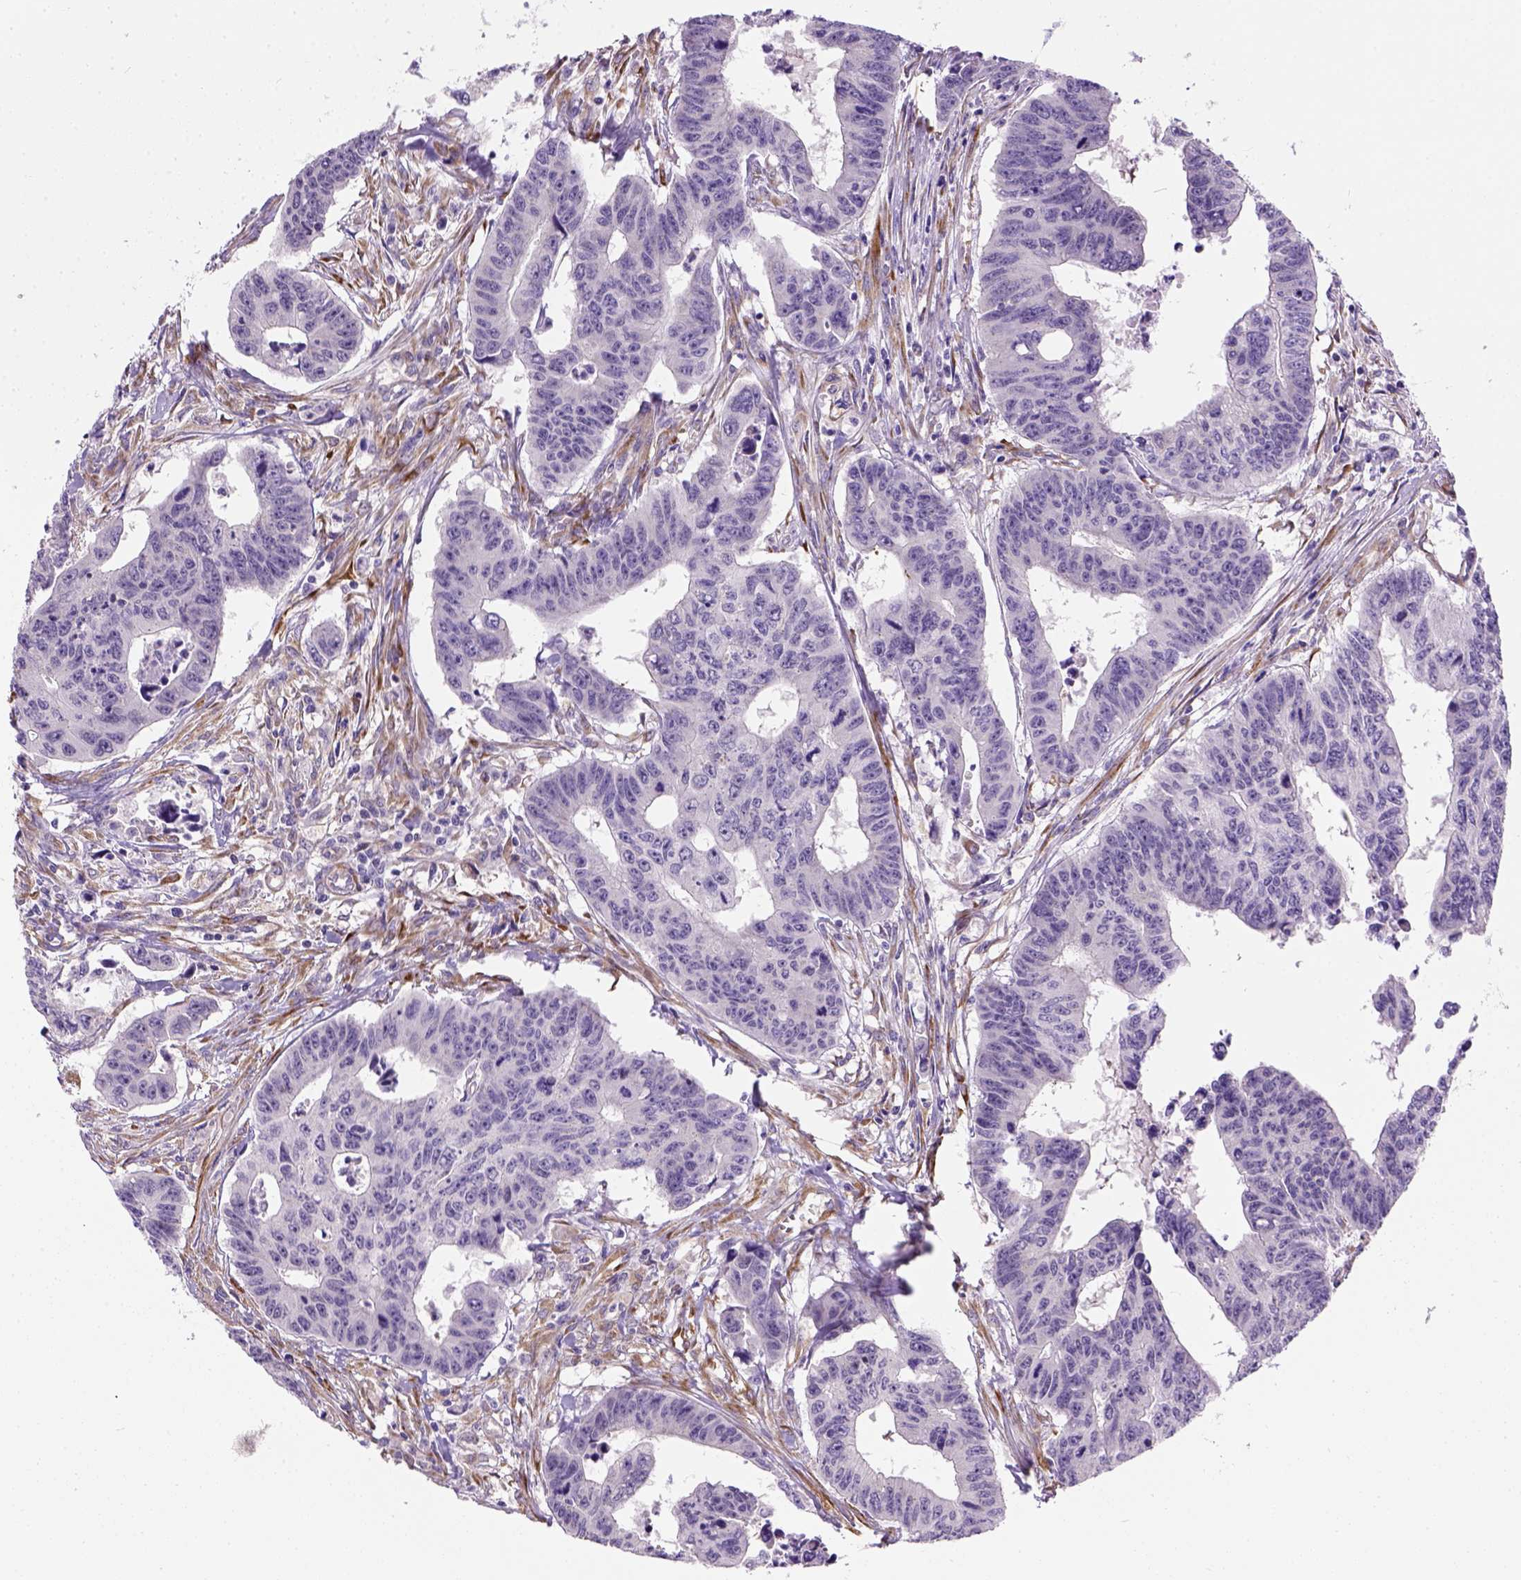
{"staining": {"intensity": "negative", "quantity": "none", "location": "none"}, "tissue": "colorectal cancer", "cell_type": "Tumor cells", "image_type": "cancer", "snomed": [{"axis": "morphology", "description": "Adenocarcinoma, NOS"}, {"axis": "topography", "description": "Rectum"}], "caption": "Tumor cells are negative for protein expression in human colorectal cancer (adenocarcinoma).", "gene": "KAZN", "patient": {"sex": "female", "age": 85}}